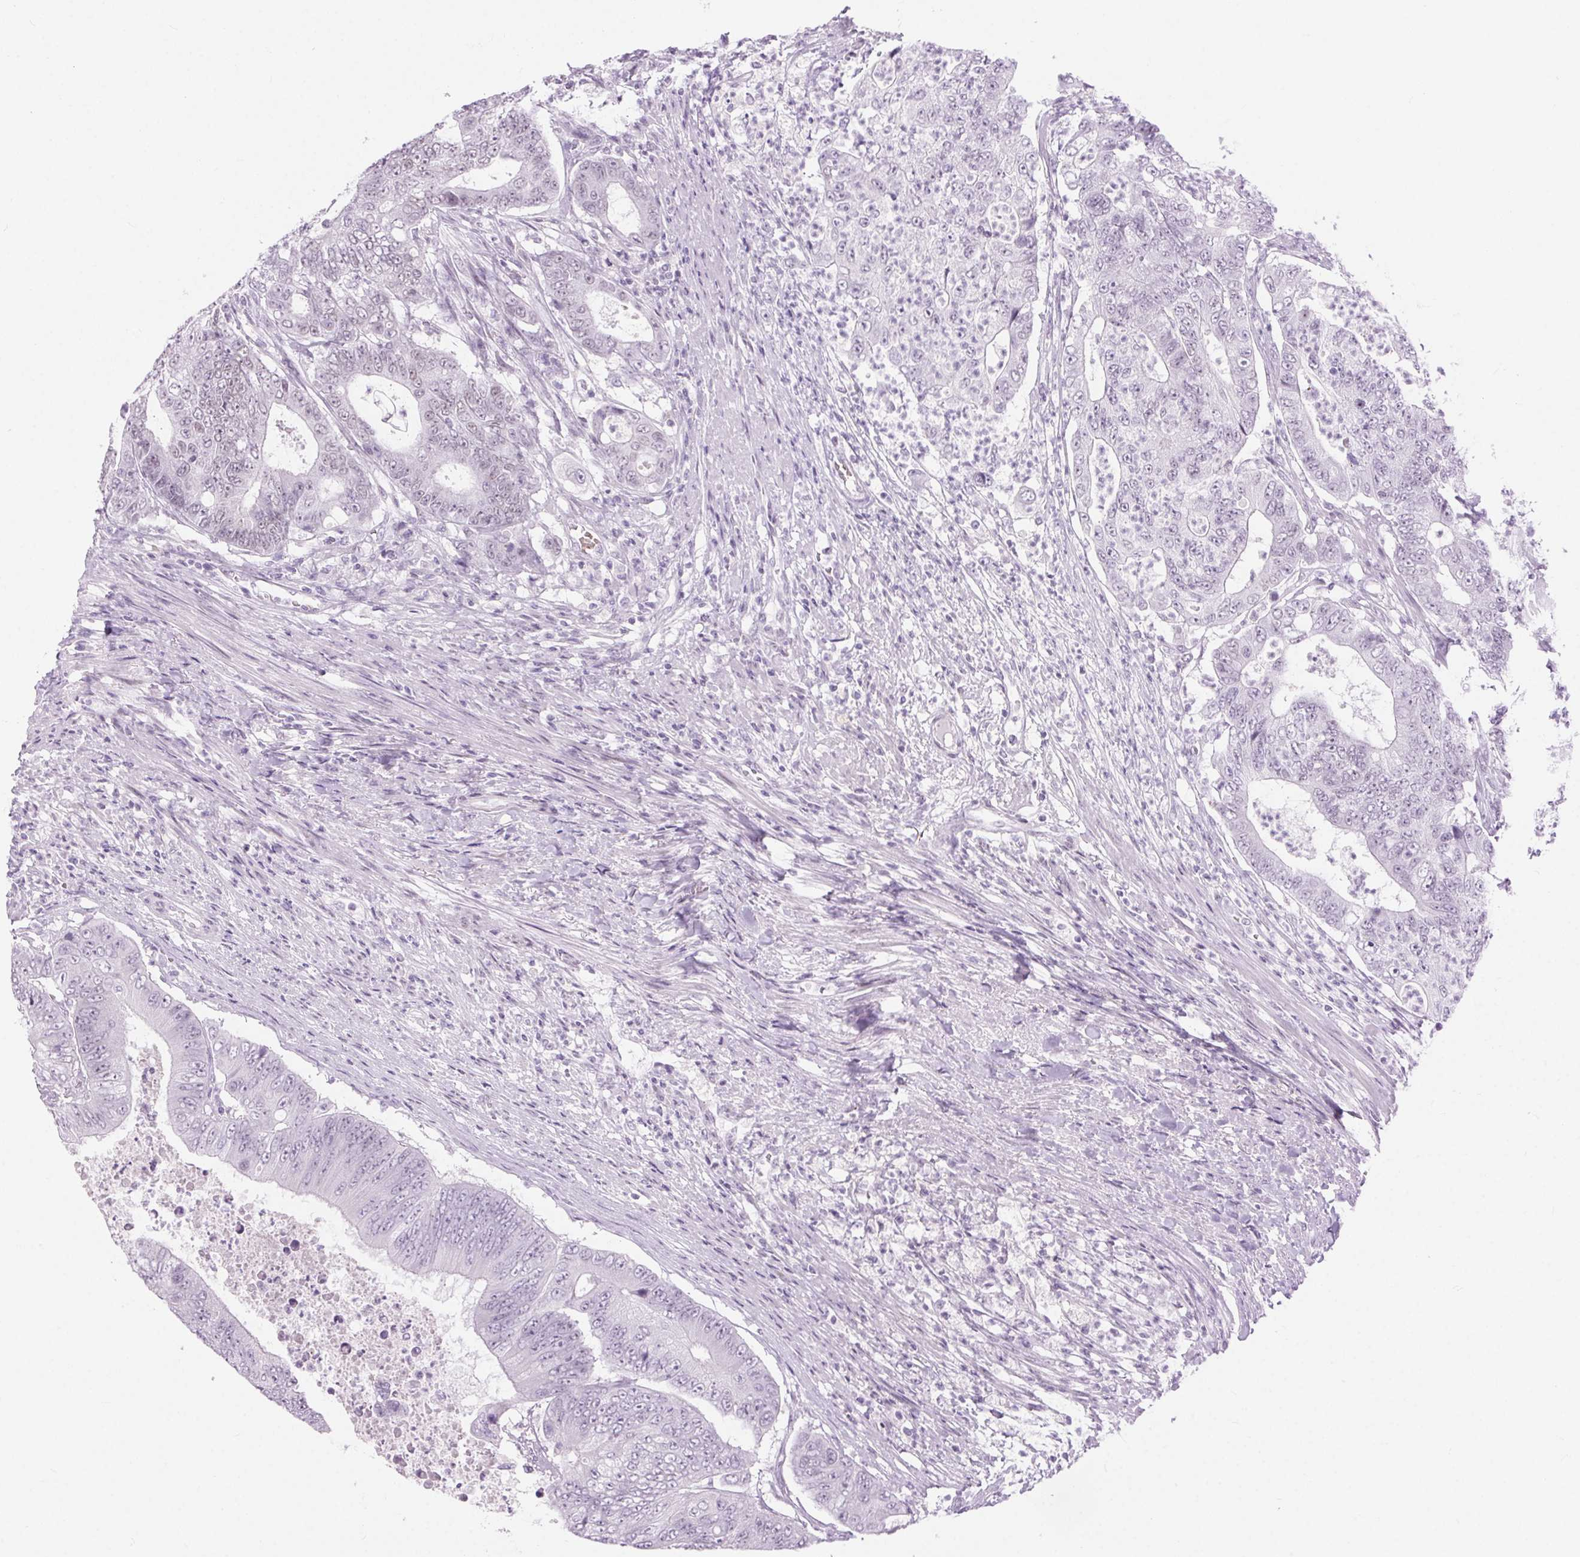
{"staining": {"intensity": "weak", "quantity": "<25%", "location": "nuclear"}, "tissue": "colorectal cancer", "cell_type": "Tumor cells", "image_type": "cancer", "snomed": [{"axis": "morphology", "description": "Adenocarcinoma, NOS"}, {"axis": "topography", "description": "Colon"}], "caption": "This is an immunohistochemistry photomicrograph of colorectal cancer. There is no staining in tumor cells.", "gene": "BEND2", "patient": {"sex": "female", "age": 48}}